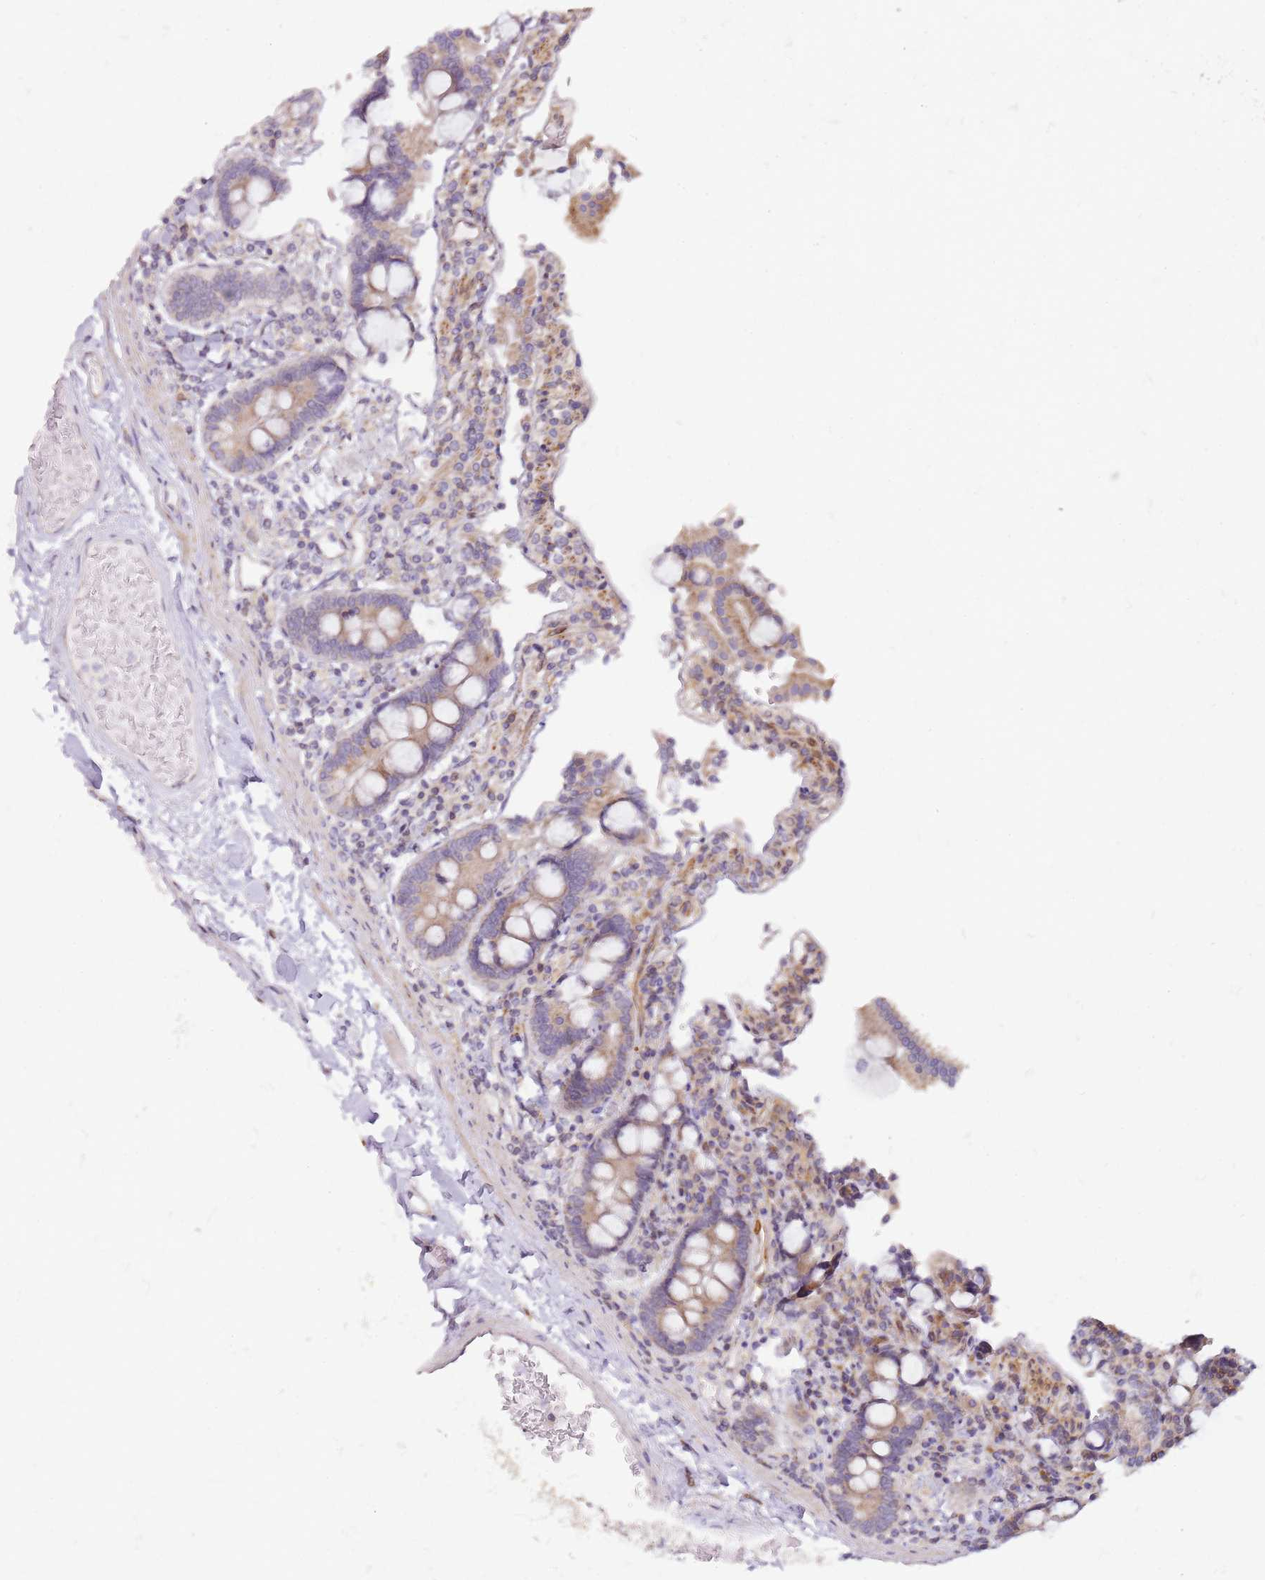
{"staining": {"intensity": "moderate", "quantity": "25%-75%", "location": "cytoplasmic/membranous"}, "tissue": "duodenum", "cell_type": "Glandular cells", "image_type": "normal", "snomed": [{"axis": "morphology", "description": "Normal tissue, NOS"}, {"axis": "topography", "description": "Duodenum"}], "caption": "Approximately 25%-75% of glandular cells in normal human duodenum demonstrate moderate cytoplasmic/membranous protein expression as visualized by brown immunohistochemical staining.", "gene": "GRAP", "patient": {"sex": "male", "age": 55}}